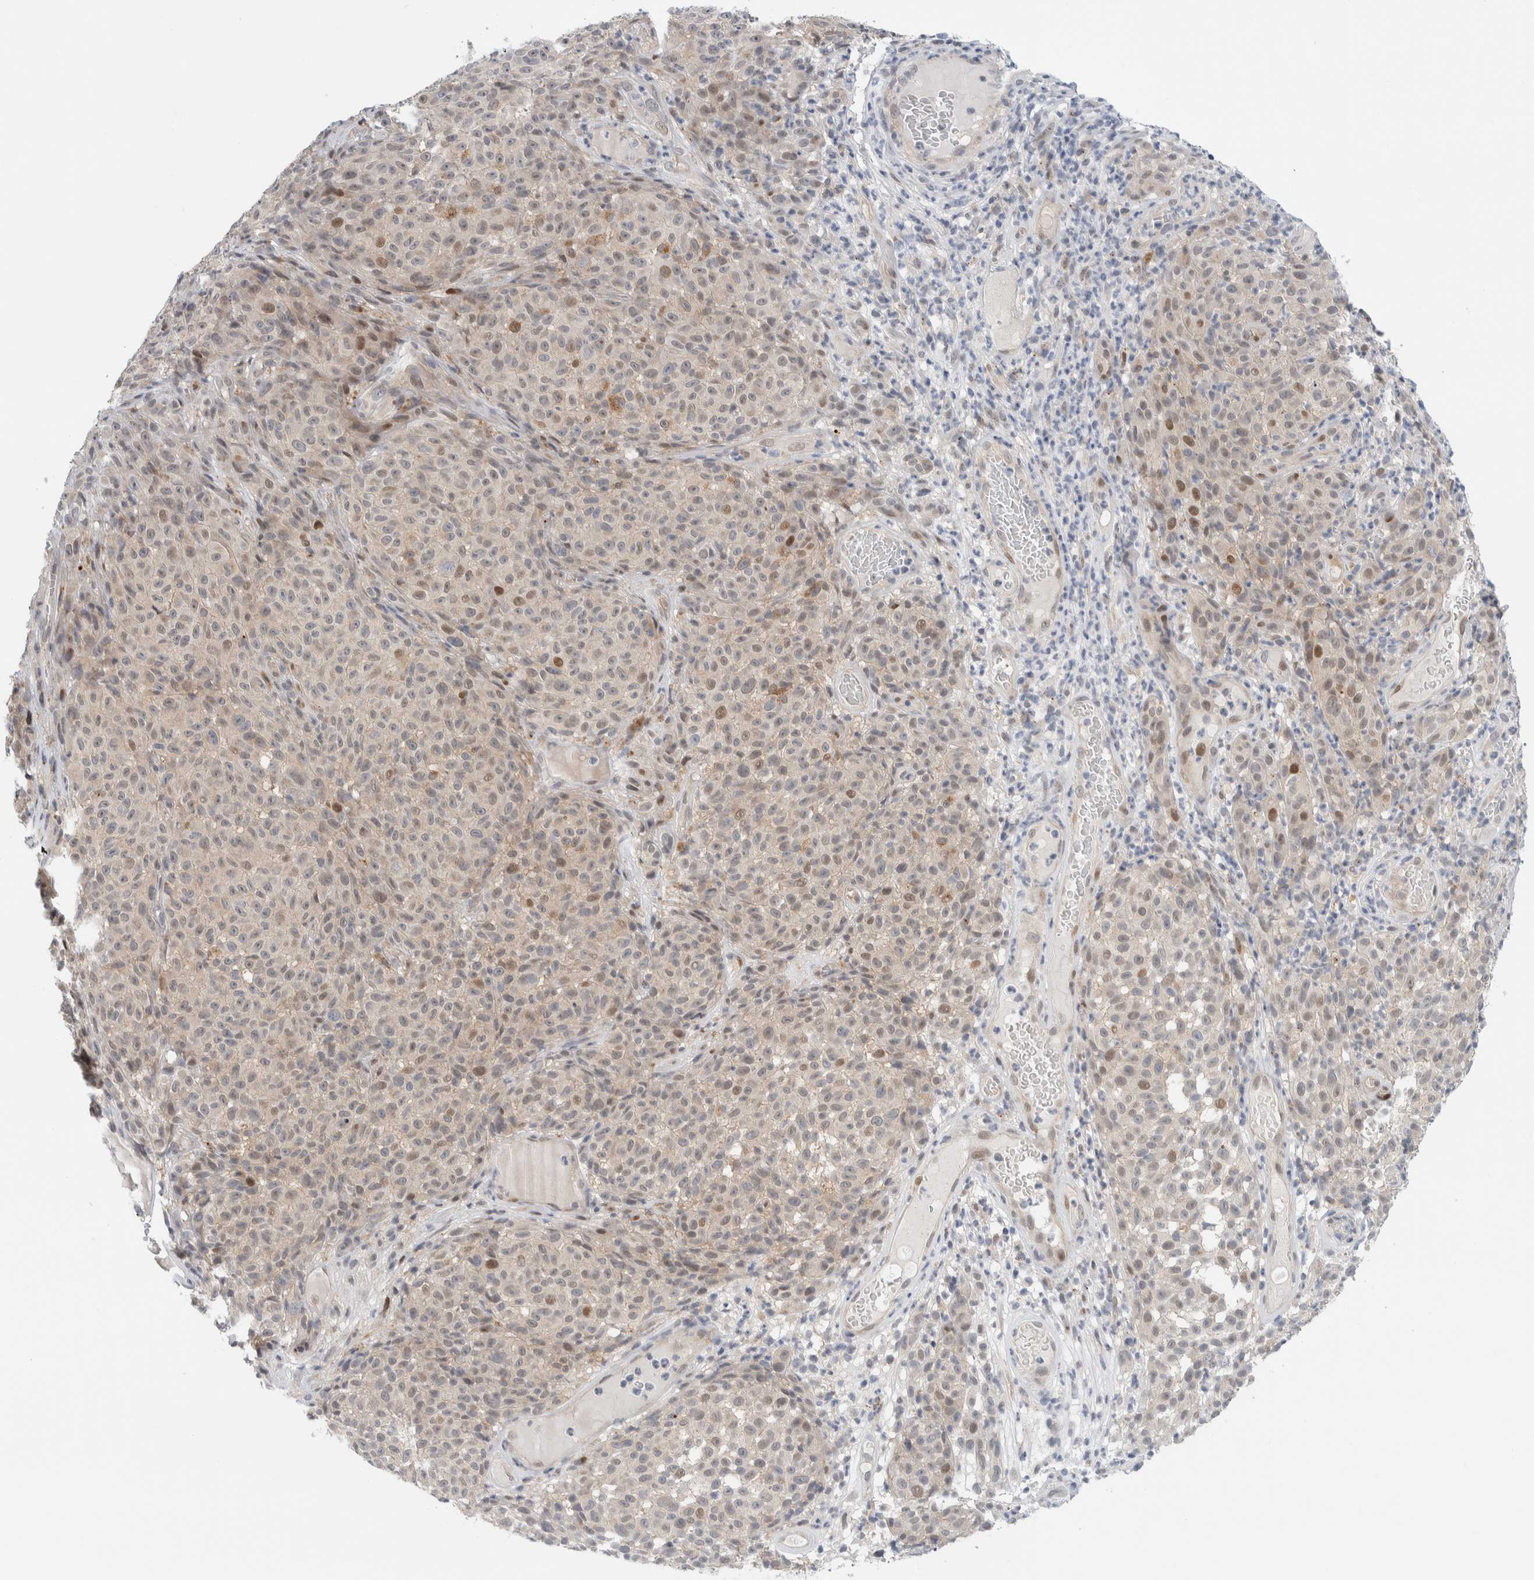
{"staining": {"intensity": "weak", "quantity": "<25%", "location": "nuclear"}, "tissue": "melanoma", "cell_type": "Tumor cells", "image_type": "cancer", "snomed": [{"axis": "morphology", "description": "Malignant melanoma, NOS"}, {"axis": "topography", "description": "Skin"}], "caption": "Immunohistochemical staining of melanoma shows no significant expression in tumor cells.", "gene": "NCR3LG1", "patient": {"sex": "female", "age": 82}}